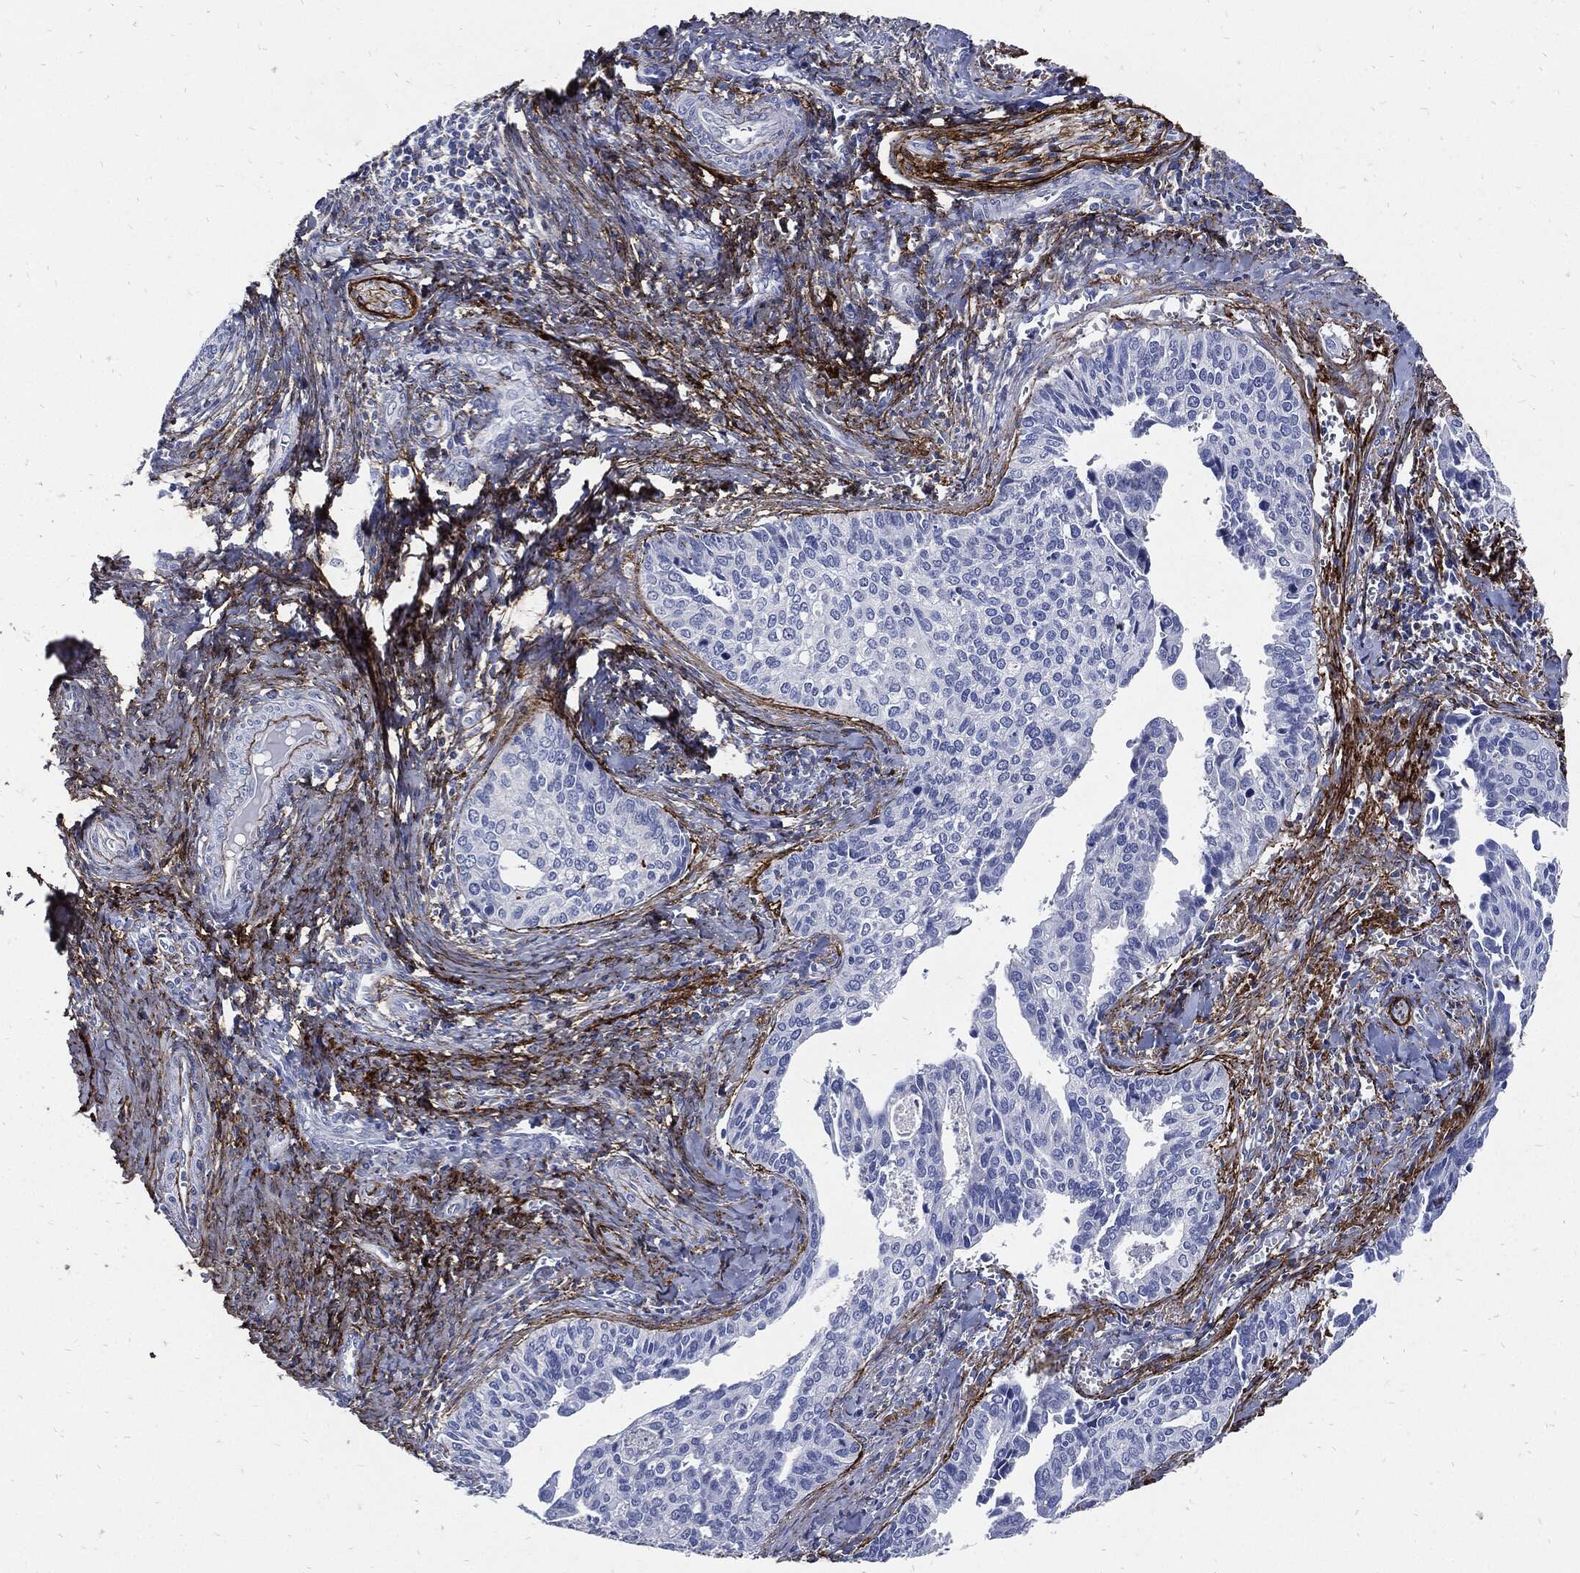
{"staining": {"intensity": "negative", "quantity": "none", "location": "none"}, "tissue": "cervical cancer", "cell_type": "Tumor cells", "image_type": "cancer", "snomed": [{"axis": "morphology", "description": "Squamous cell carcinoma, NOS"}, {"axis": "topography", "description": "Cervix"}], "caption": "Tumor cells show no significant expression in cervical cancer.", "gene": "FBN1", "patient": {"sex": "female", "age": 29}}